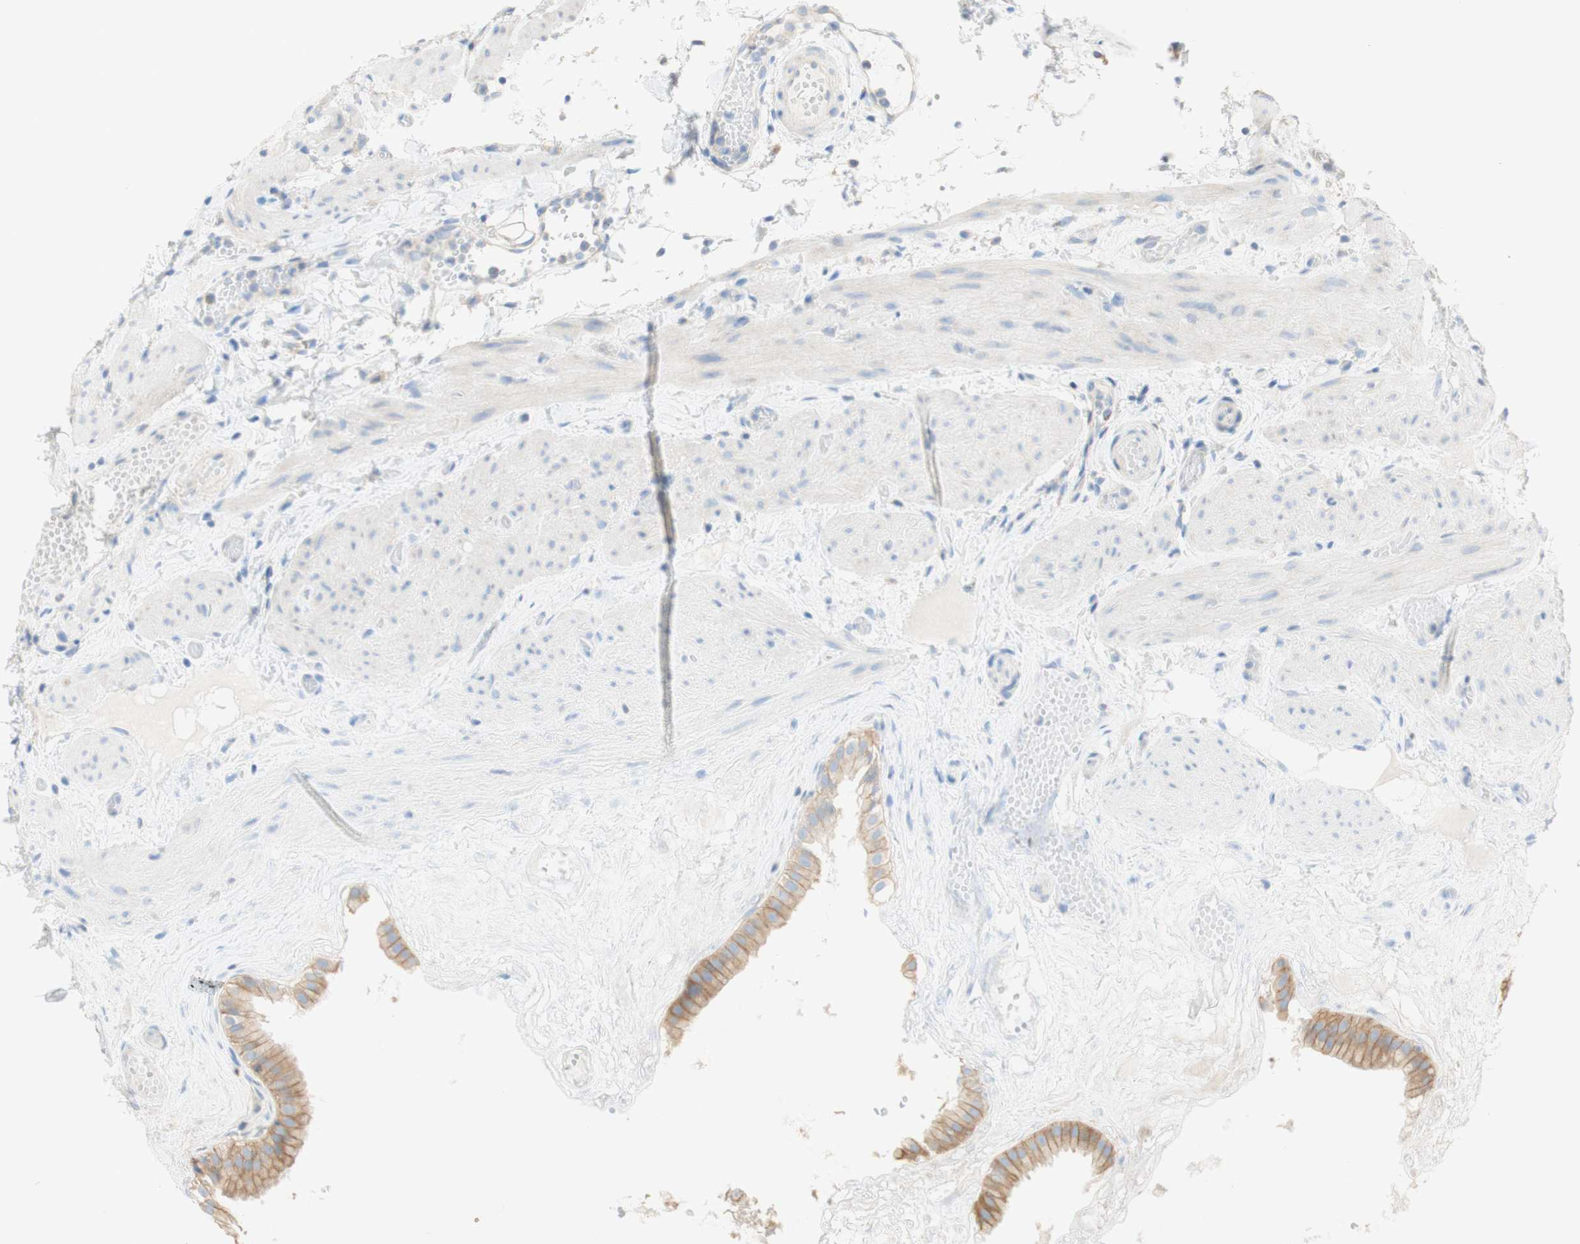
{"staining": {"intensity": "weak", "quantity": ">75%", "location": "cytoplasmic/membranous"}, "tissue": "gallbladder", "cell_type": "Glandular cells", "image_type": "normal", "snomed": [{"axis": "morphology", "description": "Normal tissue, NOS"}, {"axis": "topography", "description": "Gallbladder"}], "caption": "Glandular cells reveal weak cytoplasmic/membranous staining in about >75% of cells in normal gallbladder. The staining was performed using DAB (3,3'-diaminobenzidine) to visualize the protein expression in brown, while the nuclei were stained in blue with hematoxylin (Magnification: 20x).", "gene": "ATP2B1", "patient": {"sex": "female", "age": 26}}